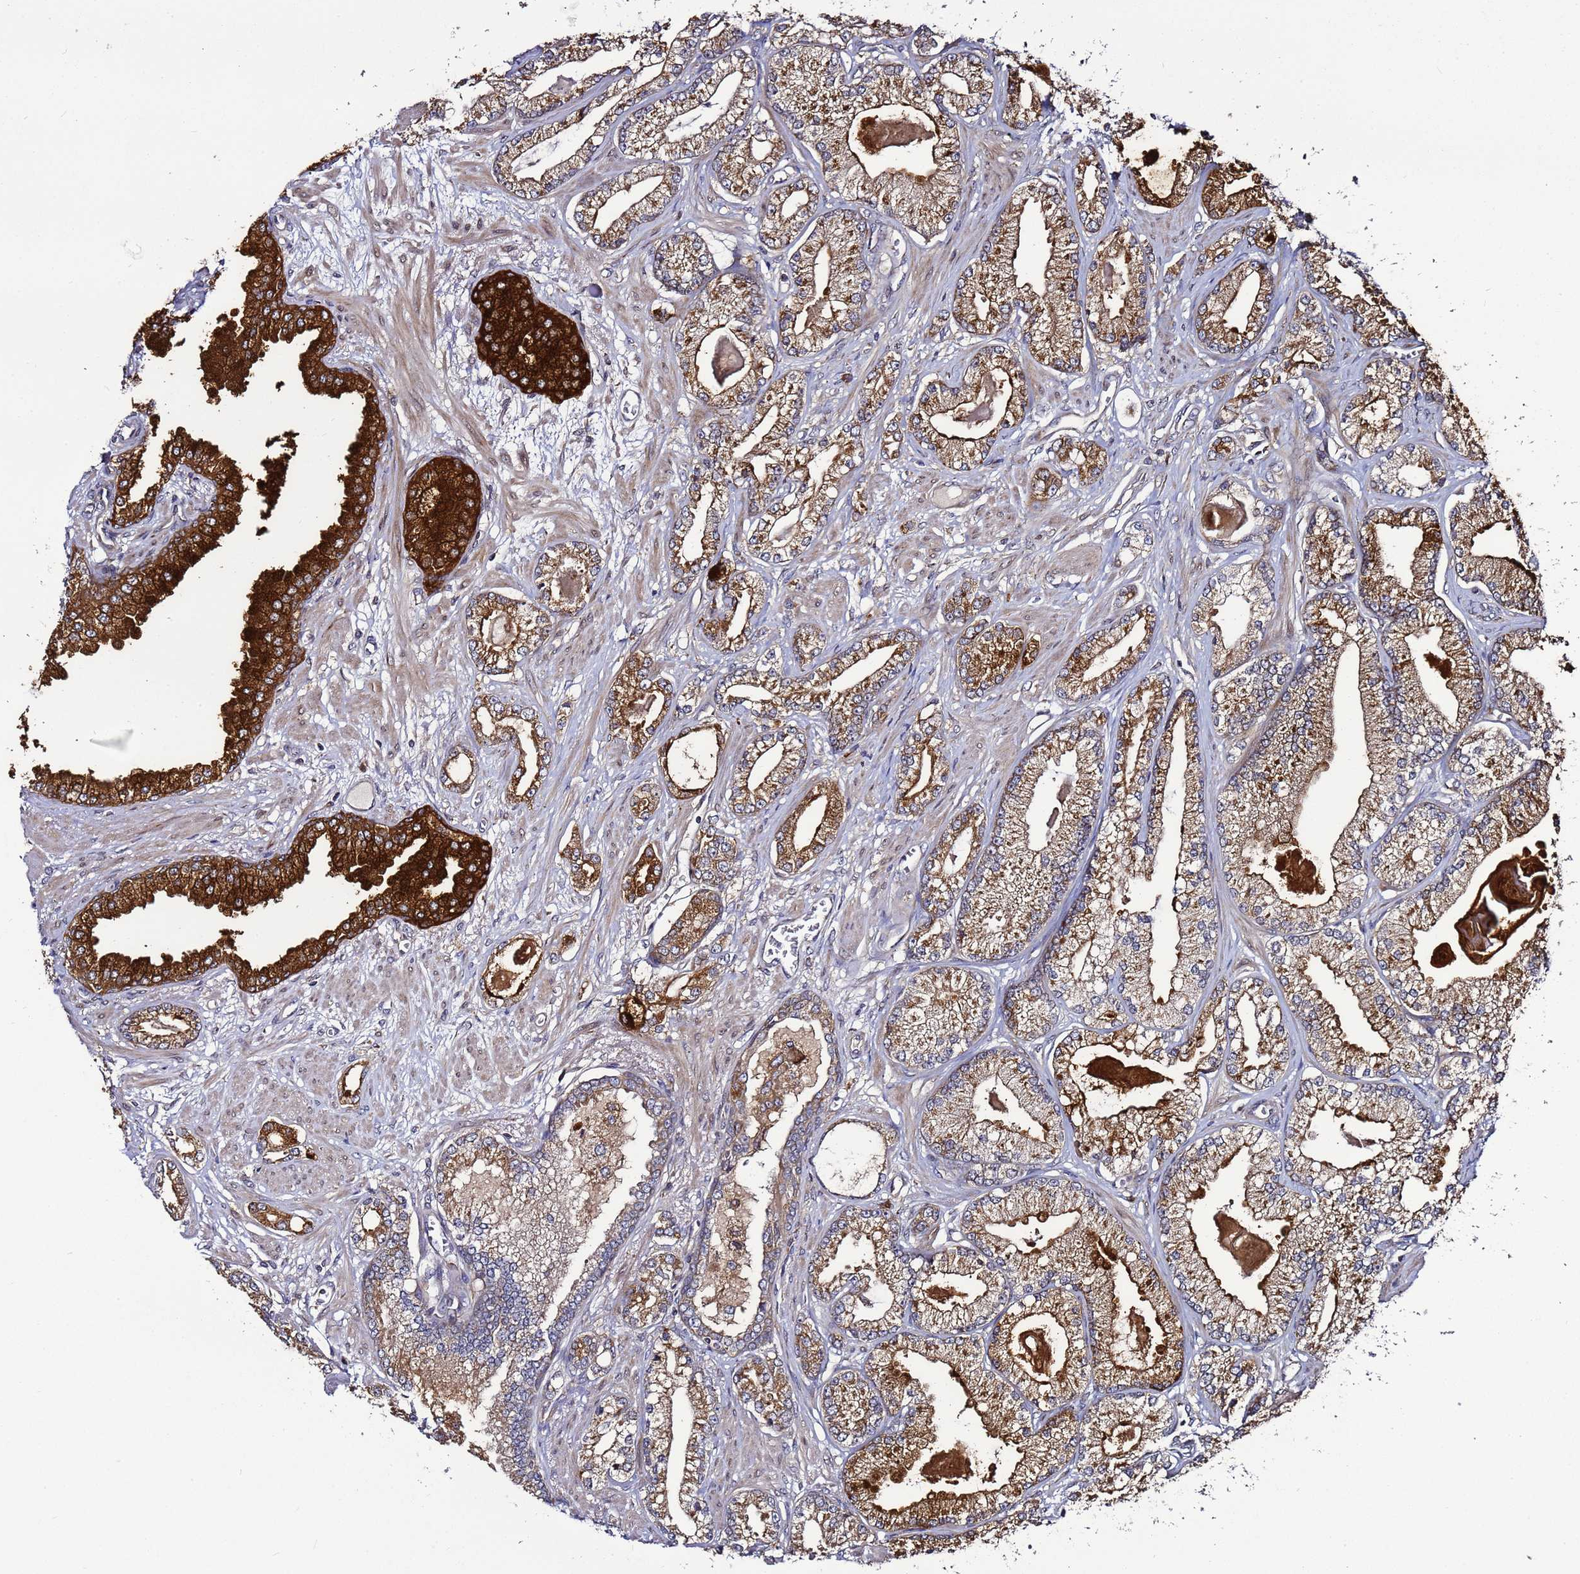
{"staining": {"intensity": "strong", "quantity": ">75%", "location": "cytoplasmic/membranous"}, "tissue": "prostate cancer", "cell_type": "Tumor cells", "image_type": "cancer", "snomed": [{"axis": "morphology", "description": "Adenocarcinoma, Low grade"}, {"axis": "topography", "description": "Prostate"}], "caption": "The histopathology image shows a brown stain indicating the presence of a protein in the cytoplasmic/membranous of tumor cells in prostate cancer.", "gene": "TMEM176B", "patient": {"sex": "male", "age": 64}}